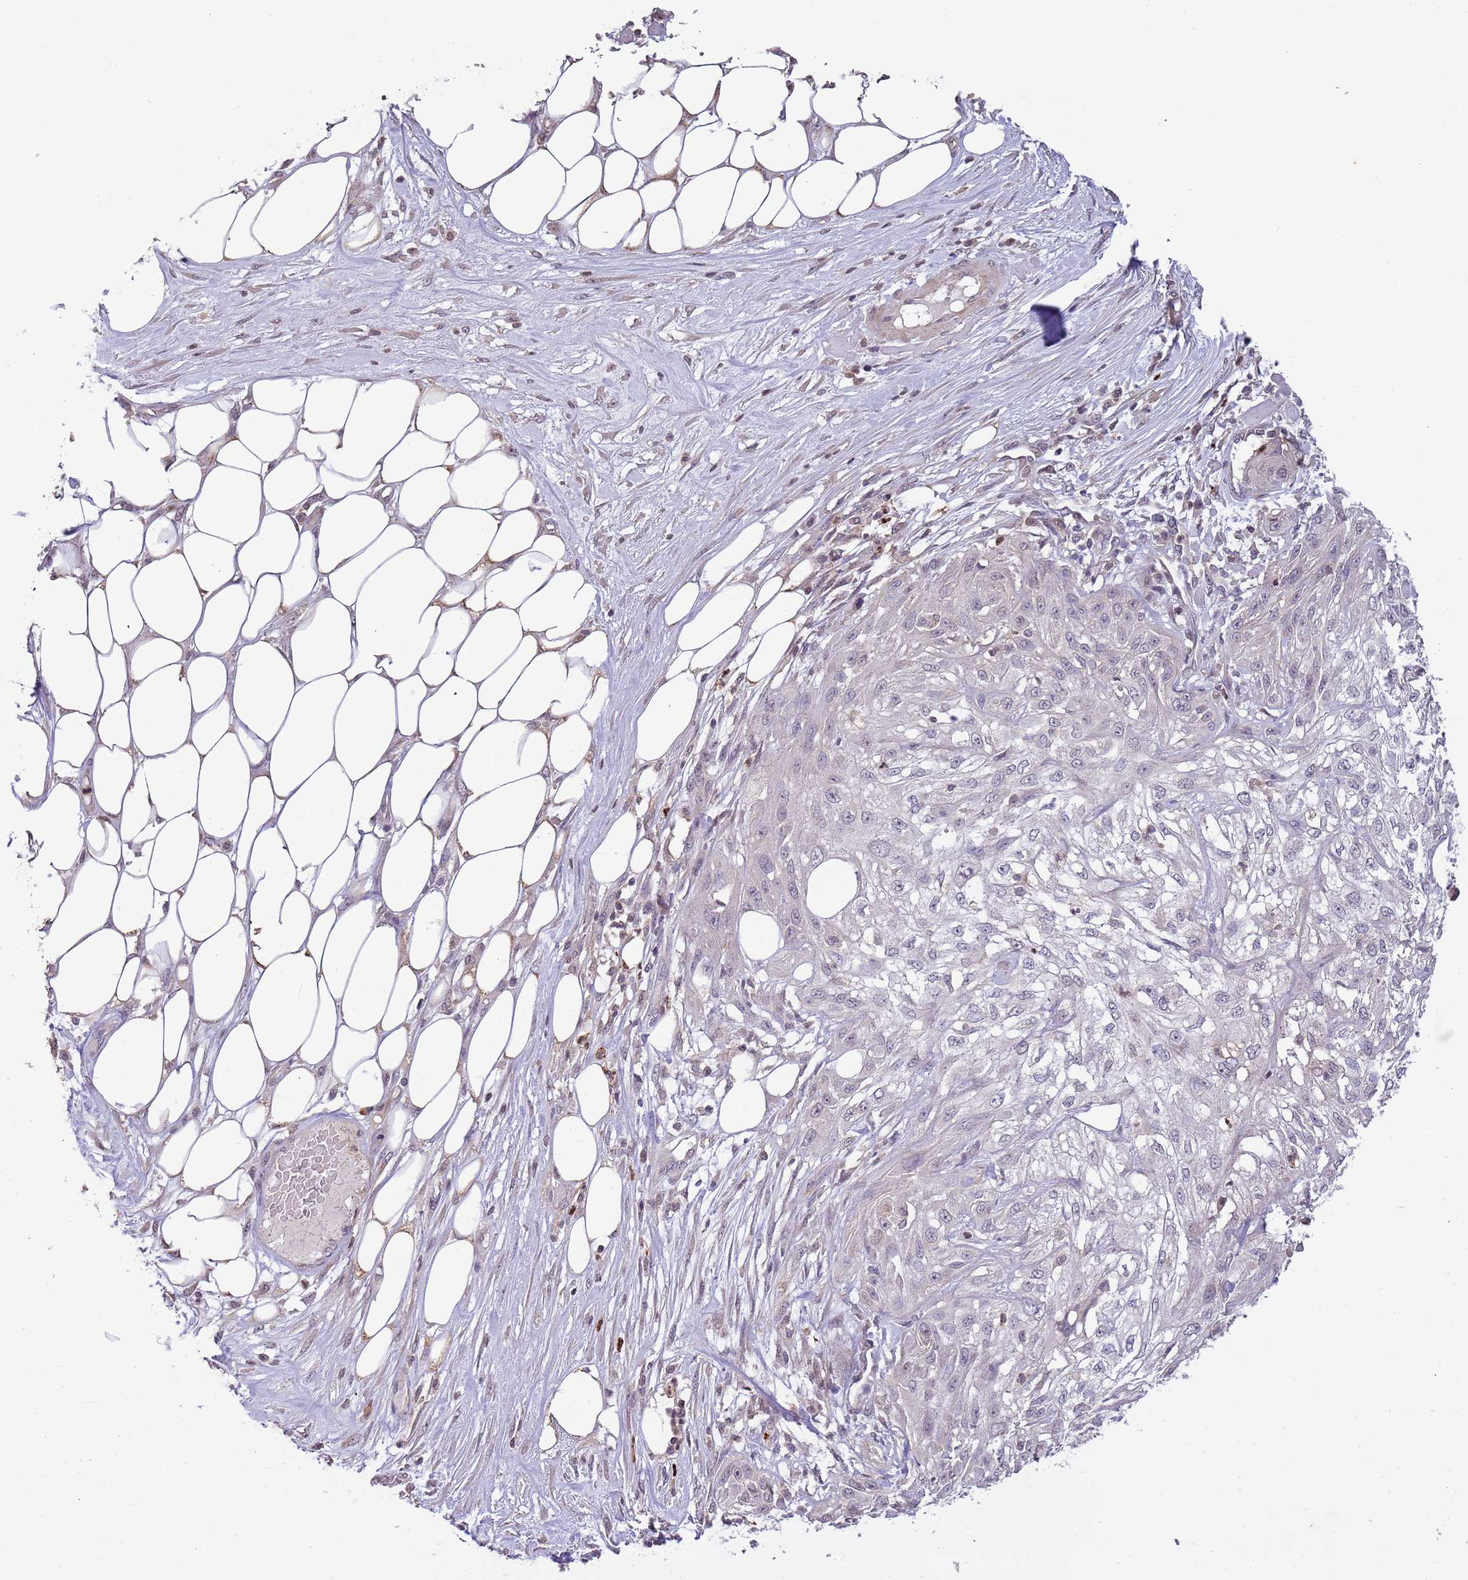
{"staining": {"intensity": "negative", "quantity": "none", "location": "none"}, "tissue": "skin cancer", "cell_type": "Tumor cells", "image_type": "cancer", "snomed": [{"axis": "morphology", "description": "Squamous cell carcinoma, NOS"}, {"axis": "morphology", "description": "Squamous cell carcinoma, metastatic, NOS"}, {"axis": "topography", "description": "Skin"}, {"axis": "topography", "description": "Lymph node"}], "caption": "A histopathology image of skin cancer stained for a protein demonstrates no brown staining in tumor cells.", "gene": "SLC16A4", "patient": {"sex": "male", "age": 75}}